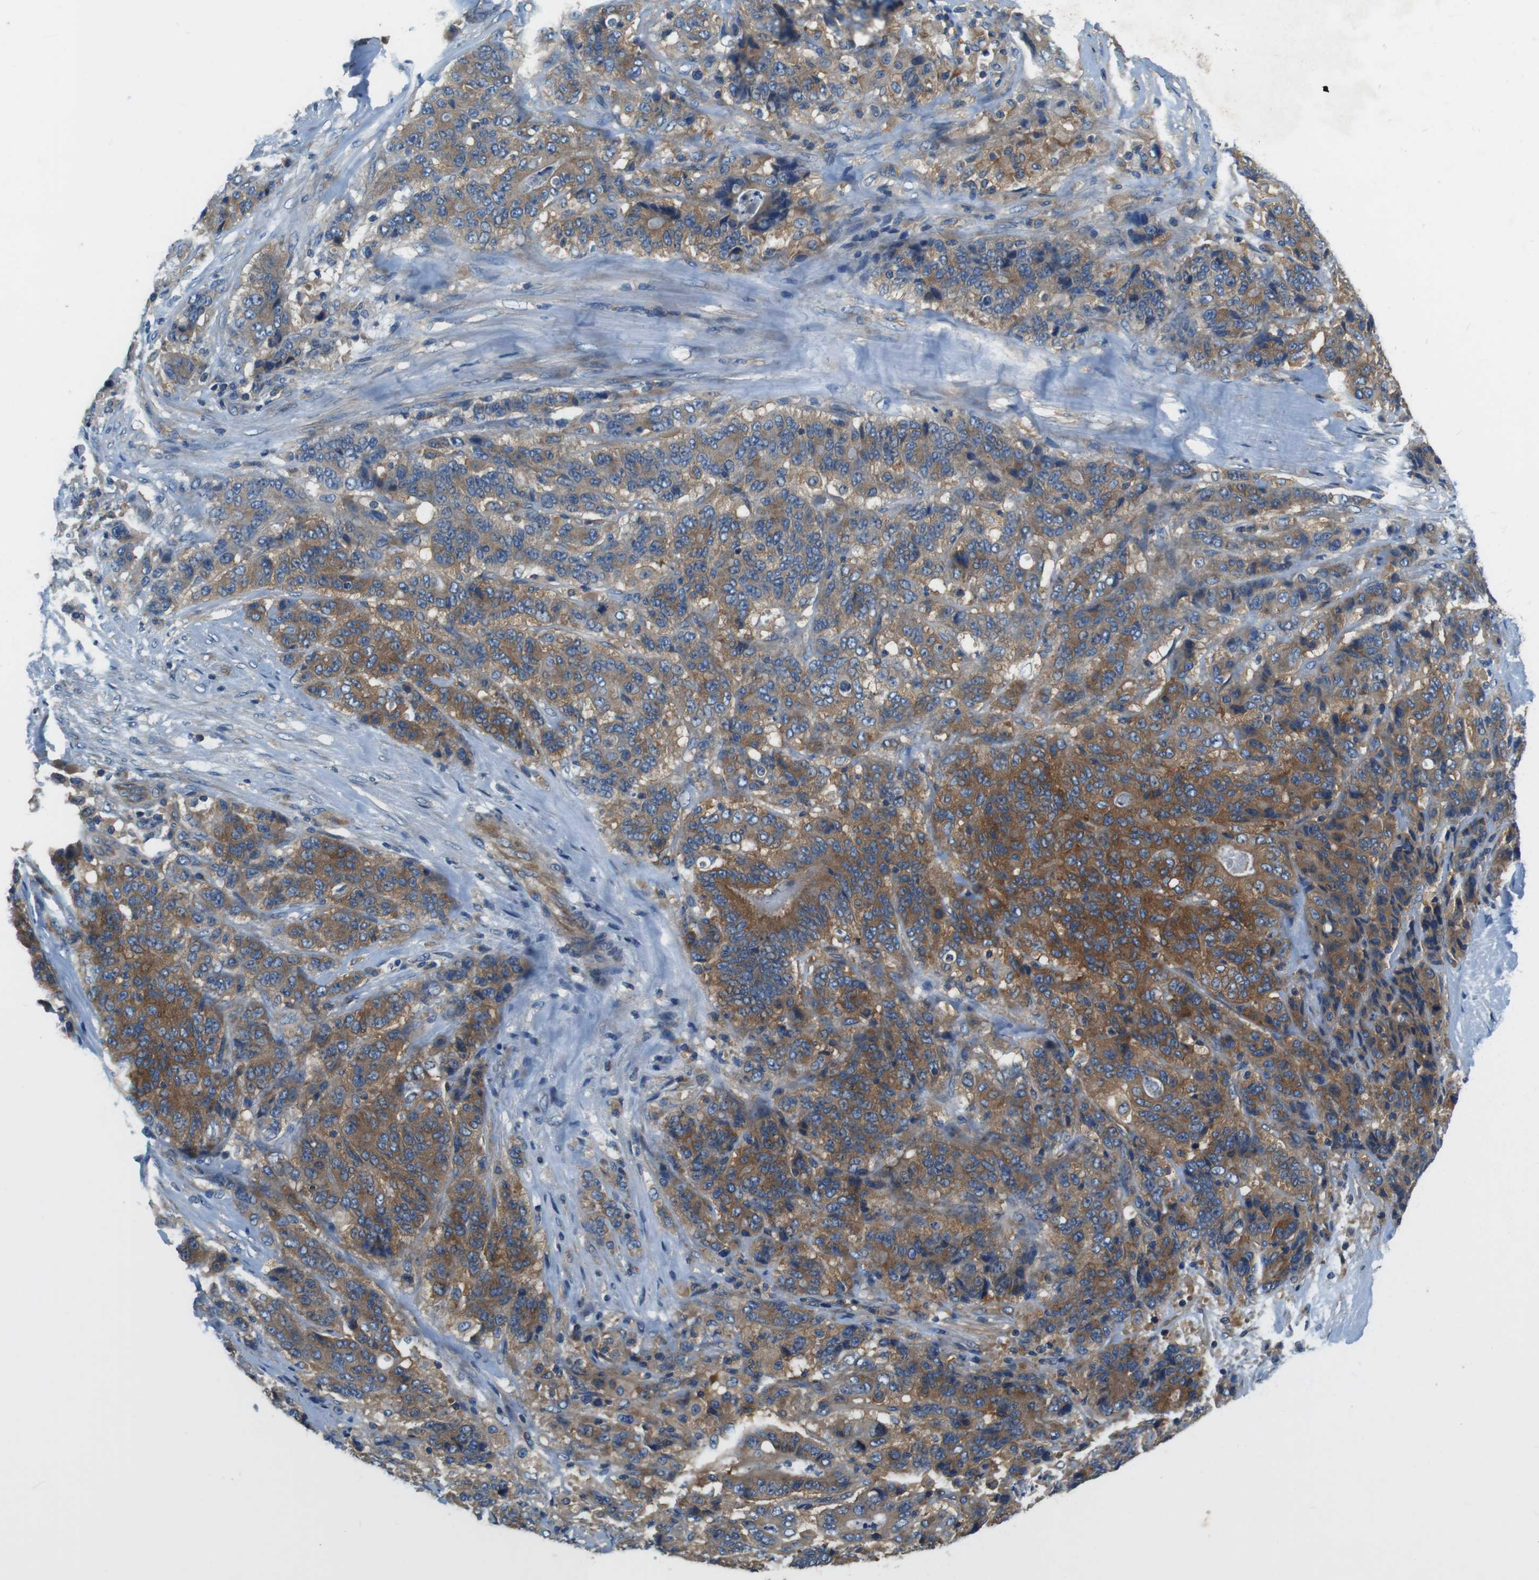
{"staining": {"intensity": "moderate", "quantity": ">75%", "location": "cytoplasmic/membranous"}, "tissue": "stomach cancer", "cell_type": "Tumor cells", "image_type": "cancer", "snomed": [{"axis": "morphology", "description": "Adenocarcinoma, NOS"}, {"axis": "topography", "description": "Stomach"}], "caption": "Immunohistochemistry staining of stomach cancer (adenocarcinoma), which reveals medium levels of moderate cytoplasmic/membranous expression in about >75% of tumor cells indicating moderate cytoplasmic/membranous protein expression. The staining was performed using DAB (3,3'-diaminobenzidine) (brown) for protein detection and nuclei were counterstained in hematoxylin (blue).", "gene": "DENND4C", "patient": {"sex": "female", "age": 73}}